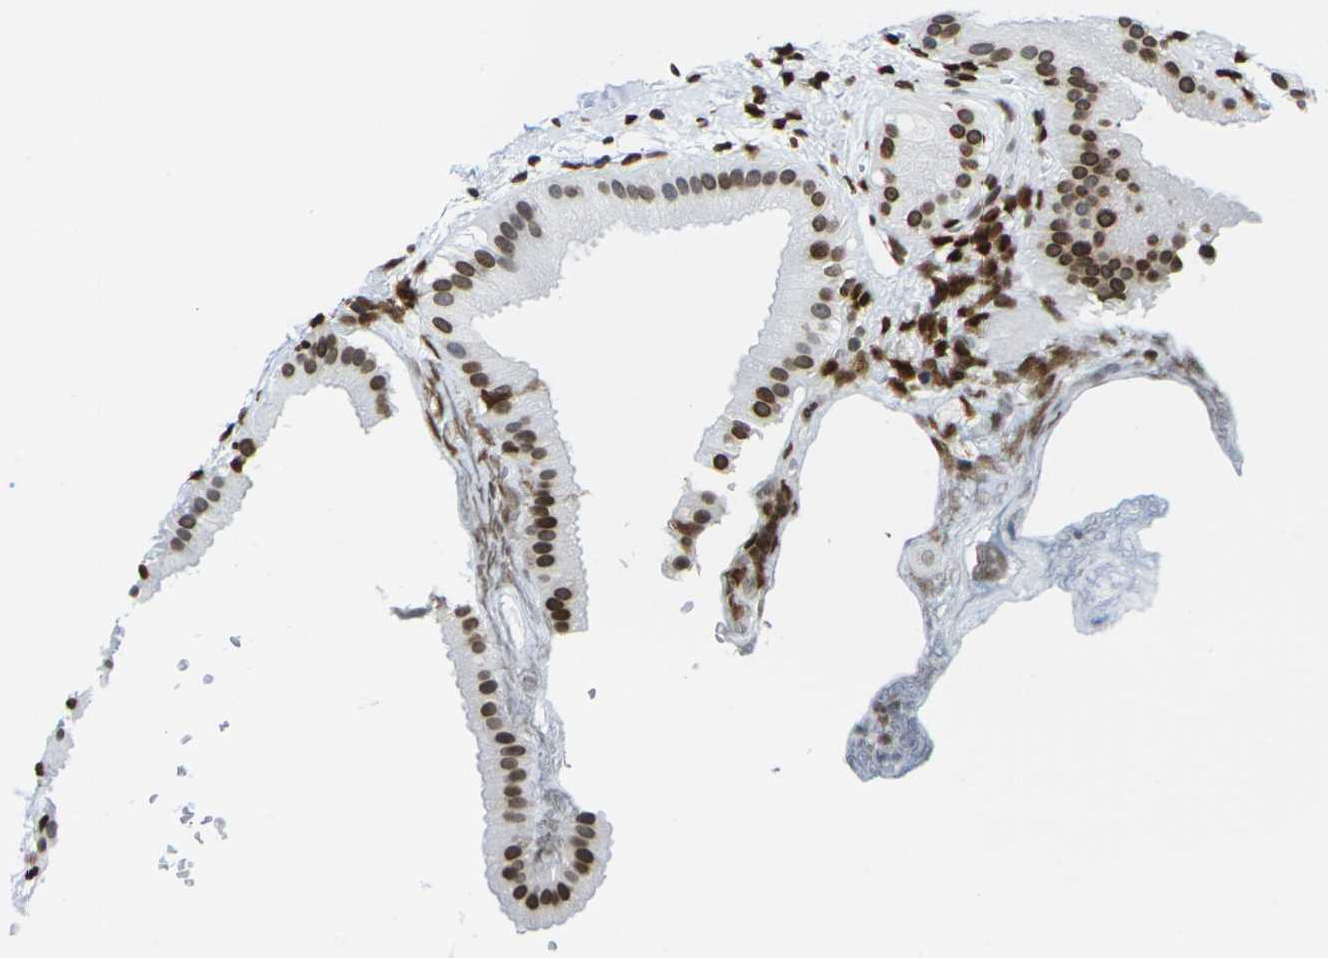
{"staining": {"intensity": "strong", "quantity": ">75%", "location": "nuclear"}, "tissue": "gallbladder", "cell_type": "Glandular cells", "image_type": "normal", "snomed": [{"axis": "morphology", "description": "Normal tissue, NOS"}, {"axis": "topography", "description": "Gallbladder"}], "caption": "Gallbladder stained for a protein (brown) displays strong nuclear positive positivity in about >75% of glandular cells.", "gene": "H2AC21", "patient": {"sex": "female", "age": 64}}